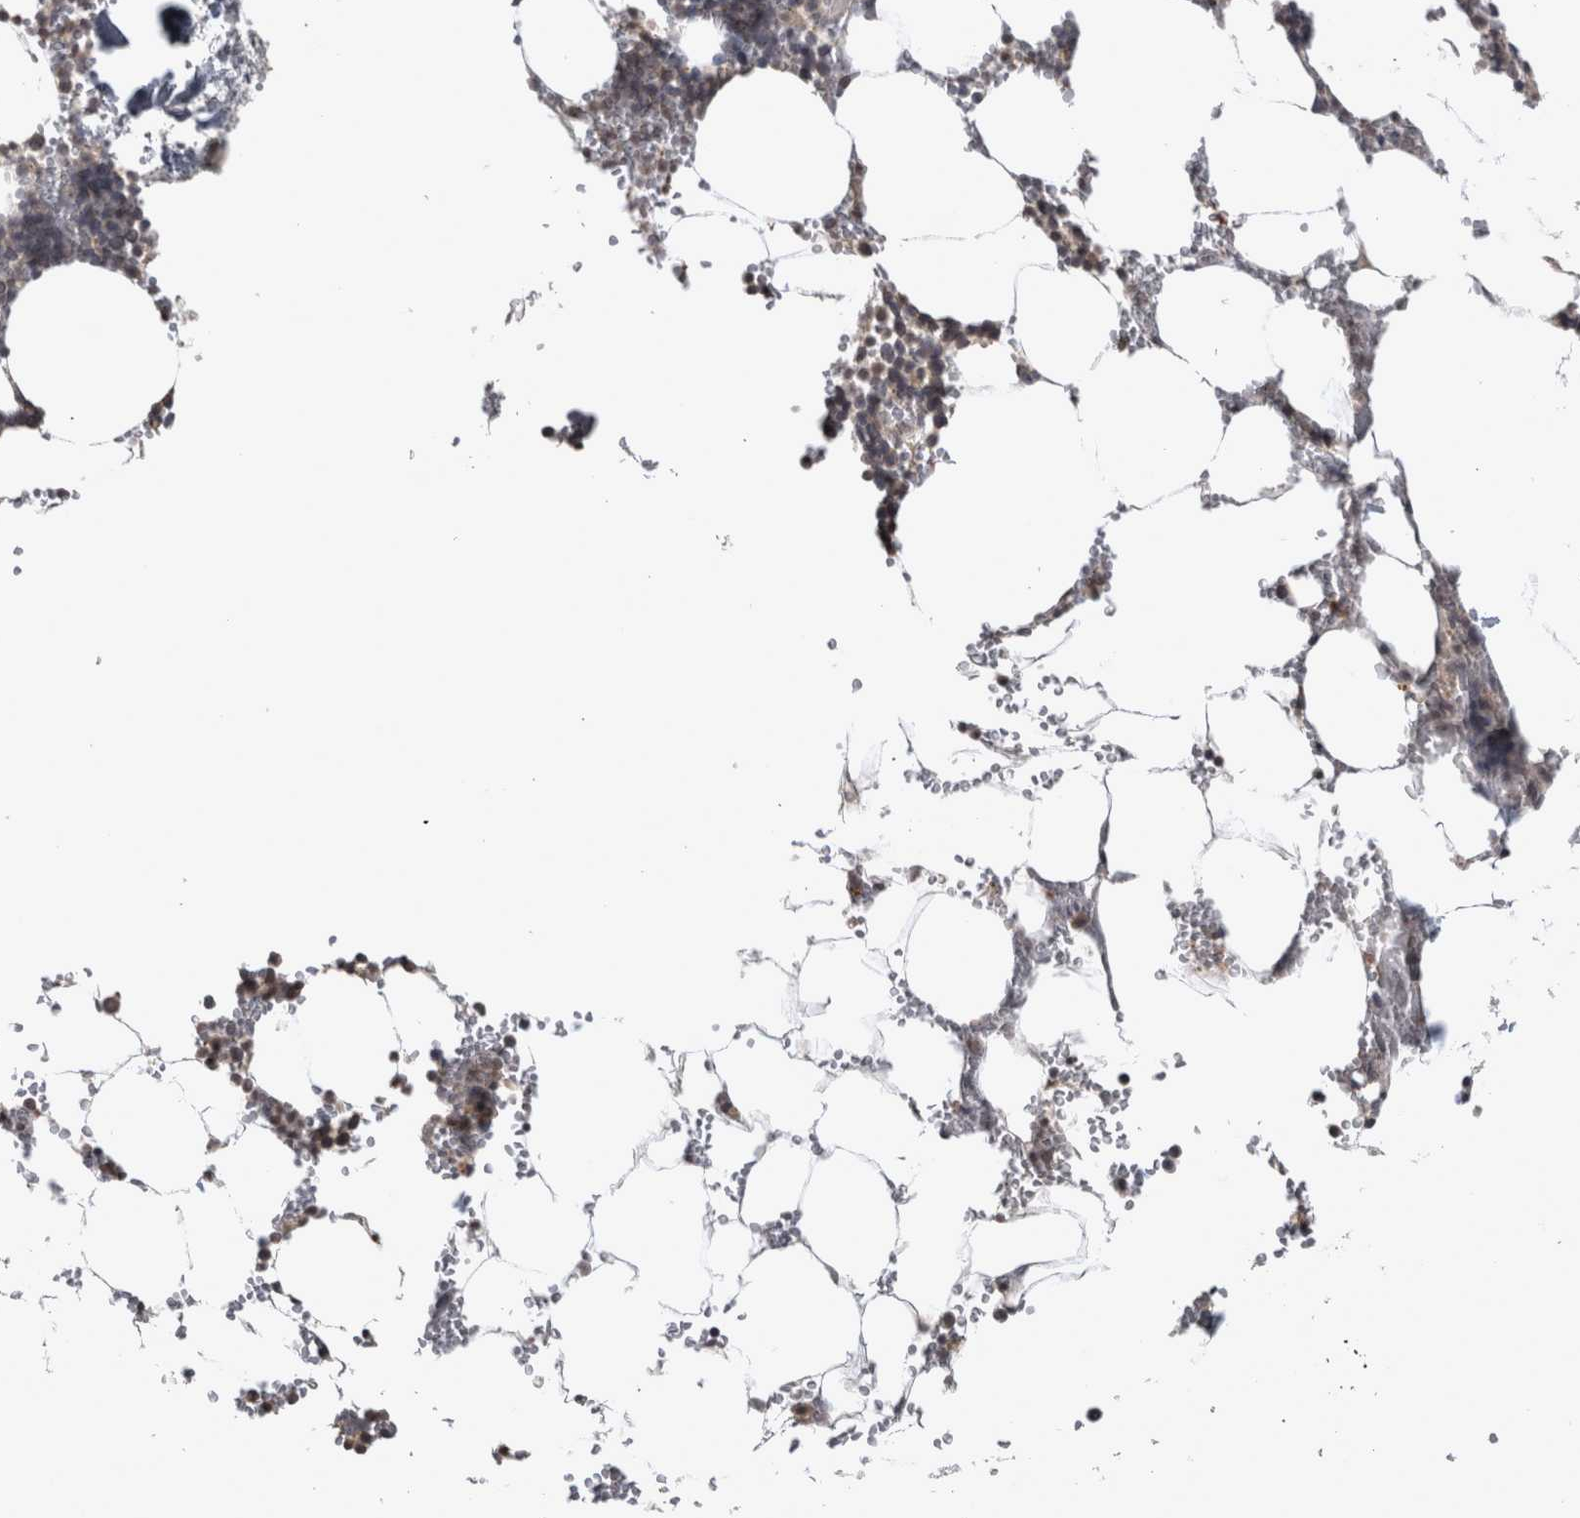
{"staining": {"intensity": "weak", "quantity": "<25%", "location": "cytoplasmic/membranous"}, "tissue": "bone marrow", "cell_type": "Hematopoietic cells", "image_type": "normal", "snomed": [{"axis": "morphology", "description": "Normal tissue, NOS"}, {"axis": "topography", "description": "Bone marrow"}], "caption": "High power microscopy image of an immunohistochemistry micrograph of unremarkable bone marrow, revealing no significant staining in hematopoietic cells. The staining is performed using DAB (3,3'-diaminobenzidine) brown chromogen with nuclei counter-stained in using hematoxylin.", "gene": "WNT7A", "patient": {"sex": "male", "age": 70}}